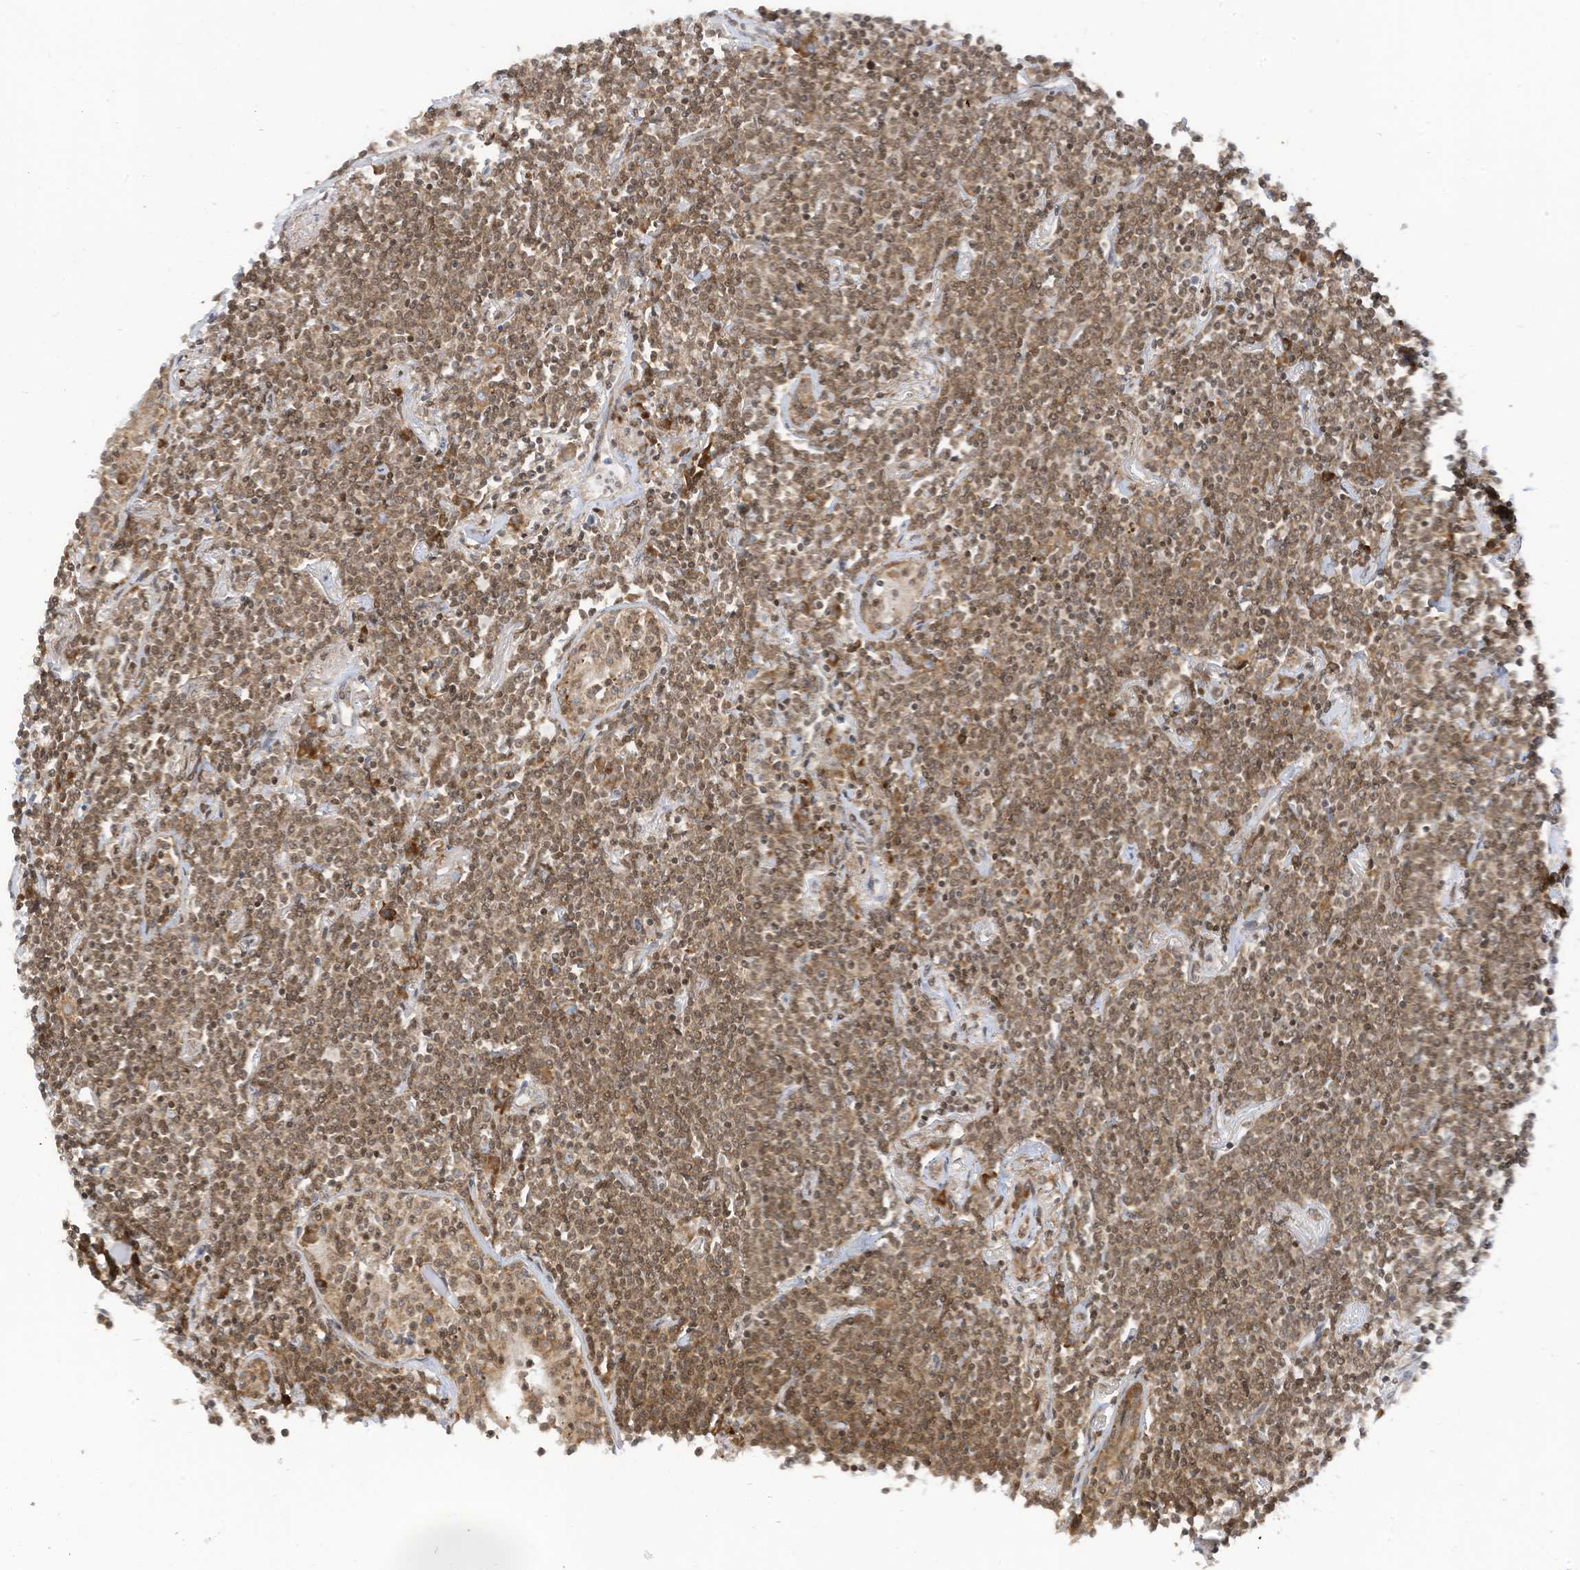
{"staining": {"intensity": "moderate", "quantity": ">75%", "location": "cytoplasmic/membranous,nuclear"}, "tissue": "lymphoma", "cell_type": "Tumor cells", "image_type": "cancer", "snomed": [{"axis": "morphology", "description": "Malignant lymphoma, non-Hodgkin's type, Low grade"}, {"axis": "topography", "description": "Lung"}], "caption": "Protein expression analysis of lymphoma demonstrates moderate cytoplasmic/membranous and nuclear expression in approximately >75% of tumor cells.", "gene": "EDF1", "patient": {"sex": "female", "age": 71}}